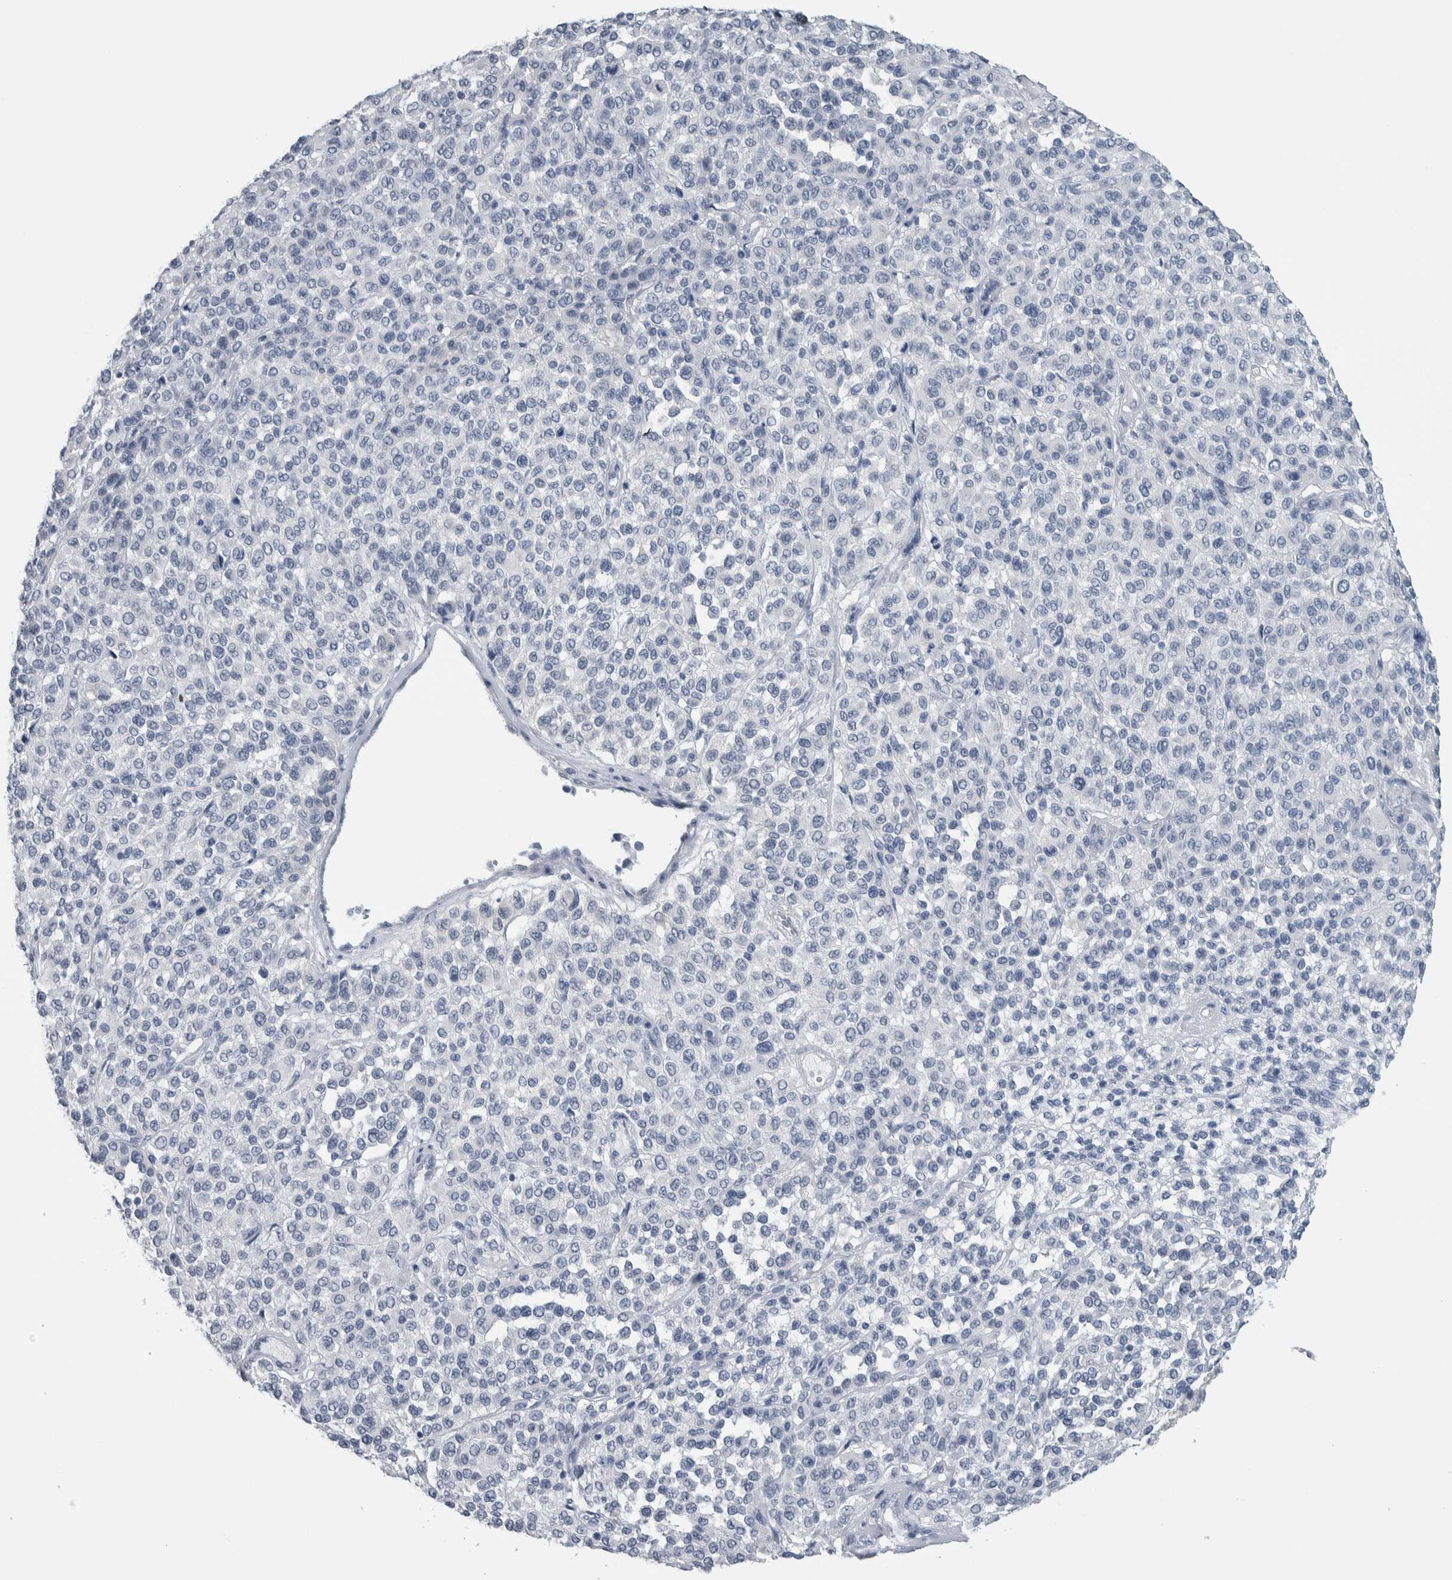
{"staining": {"intensity": "negative", "quantity": "none", "location": "none"}, "tissue": "melanoma", "cell_type": "Tumor cells", "image_type": "cancer", "snomed": [{"axis": "morphology", "description": "Malignant melanoma, Metastatic site"}, {"axis": "topography", "description": "Pancreas"}], "caption": "Photomicrograph shows no protein expression in tumor cells of melanoma tissue.", "gene": "CDH17", "patient": {"sex": "female", "age": 30}}